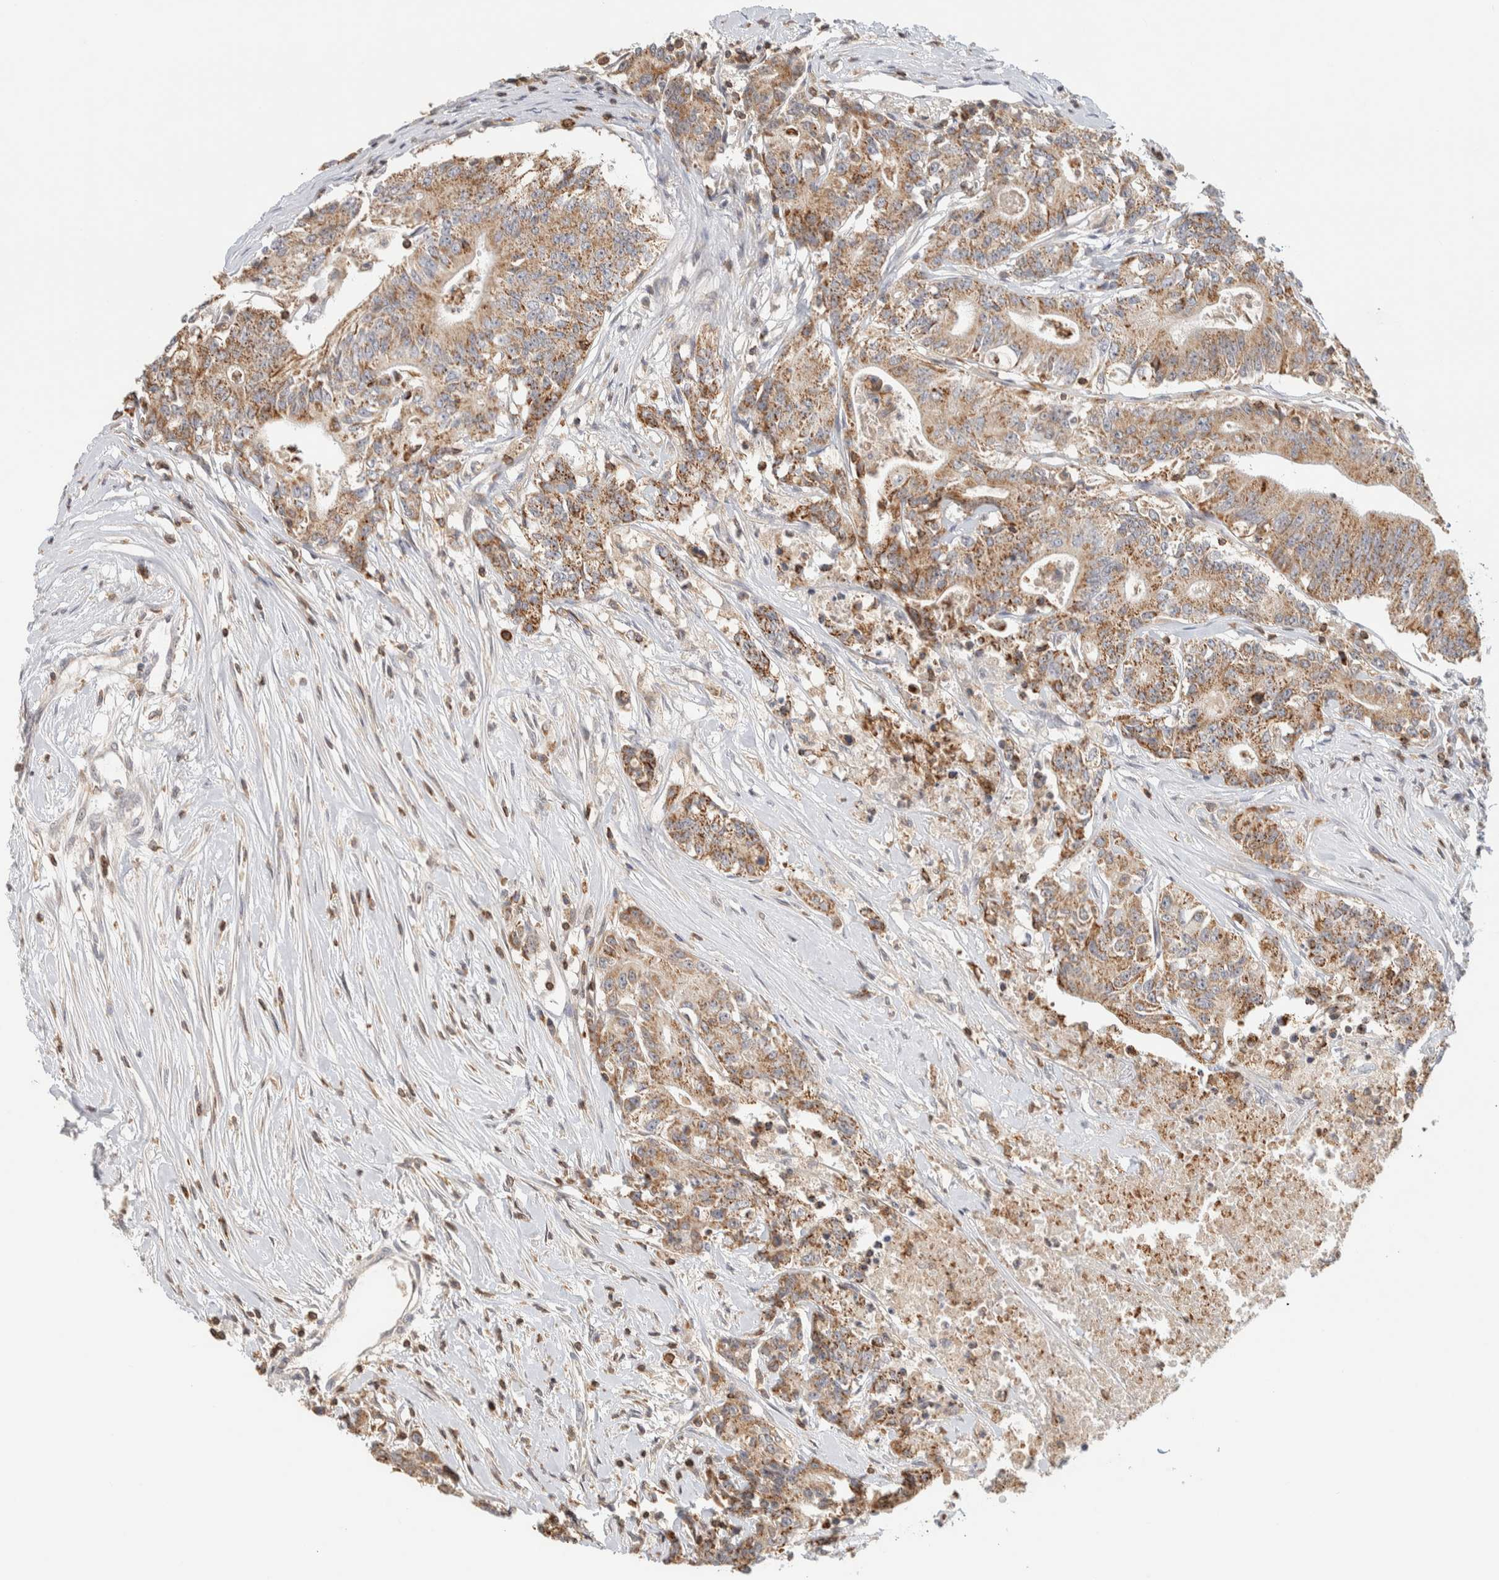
{"staining": {"intensity": "moderate", "quantity": ">75%", "location": "cytoplasmic/membranous"}, "tissue": "colorectal cancer", "cell_type": "Tumor cells", "image_type": "cancer", "snomed": [{"axis": "morphology", "description": "Adenocarcinoma, NOS"}, {"axis": "topography", "description": "Colon"}], "caption": "Approximately >75% of tumor cells in human adenocarcinoma (colorectal) display moderate cytoplasmic/membranous protein staining as visualized by brown immunohistochemical staining.", "gene": "RUNDC1", "patient": {"sex": "female", "age": 77}}